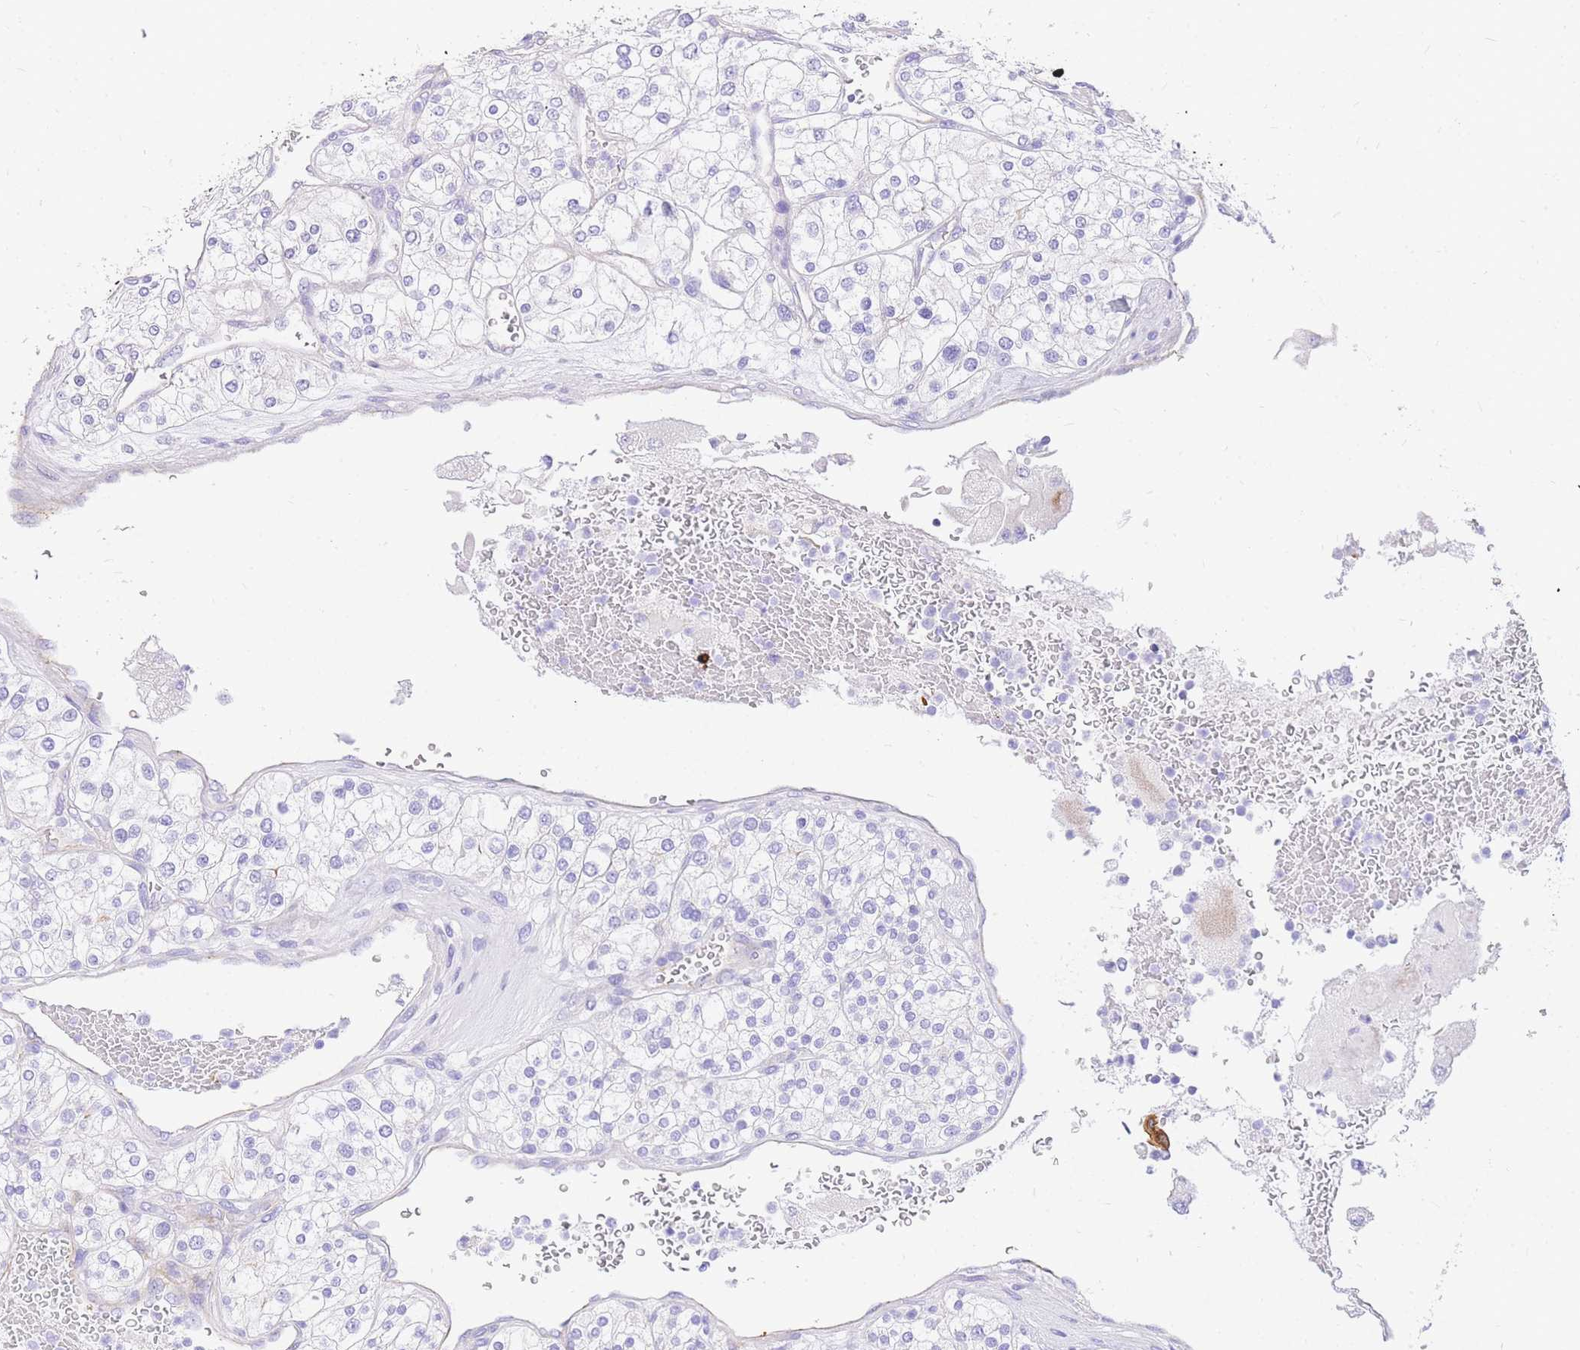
{"staining": {"intensity": "negative", "quantity": "none", "location": "none"}, "tissue": "renal cancer", "cell_type": "Tumor cells", "image_type": "cancer", "snomed": [{"axis": "morphology", "description": "Adenocarcinoma, NOS"}, {"axis": "topography", "description": "Kidney"}], "caption": "A histopathology image of human renal cancer is negative for staining in tumor cells.", "gene": "UPK1A", "patient": {"sex": "male", "age": 80}}